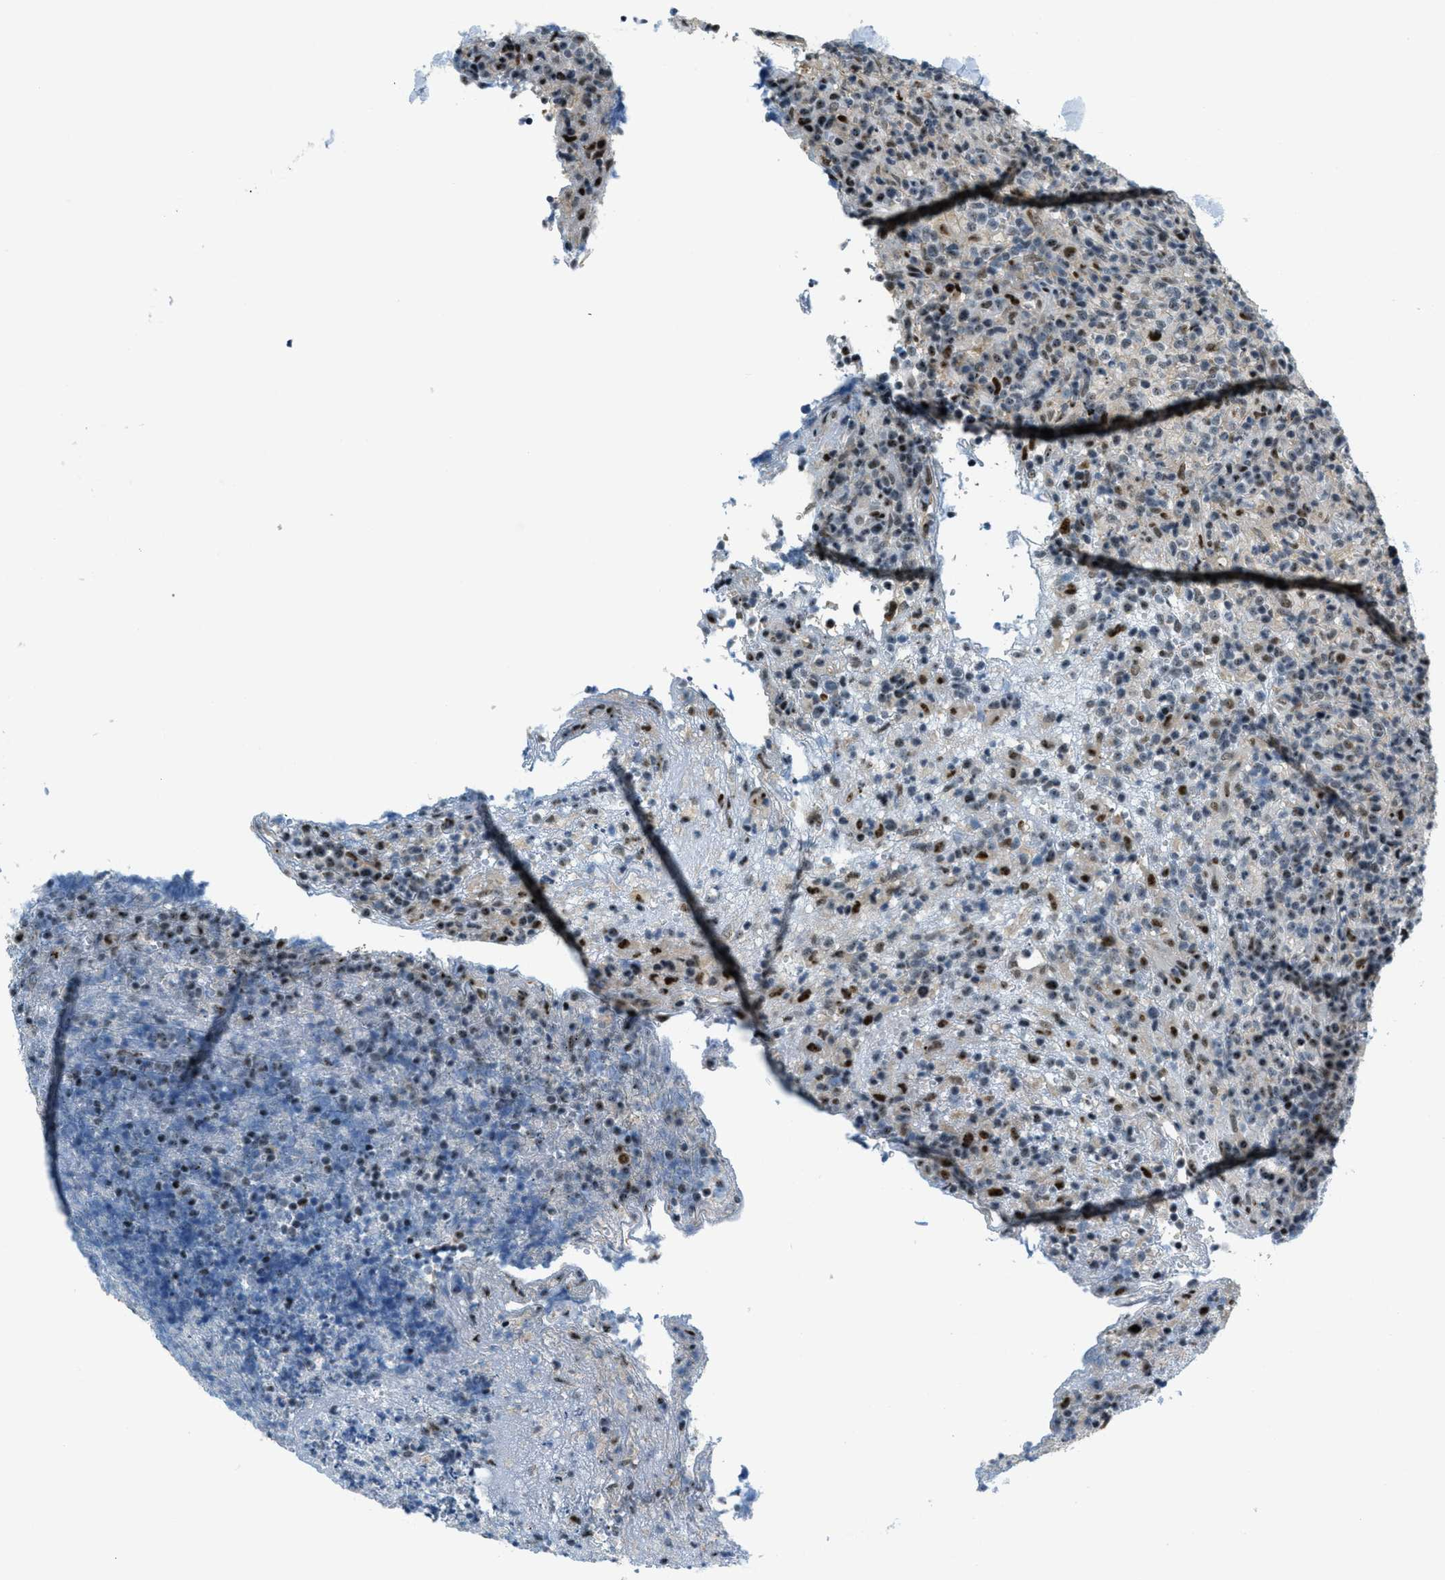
{"staining": {"intensity": "moderate", "quantity": "25%-75%", "location": "nuclear"}, "tissue": "lymphoma", "cell_type": "Tumor cells", "image_type": "cancer", "snomed": [{"axis": "morphology", "description": "Malignant lymphoma, non-Hodgkin's type, High grade"}, {"axis": "topography", "description": "Lymph node"}], "caption": "An immunohistochemistry histopathology image of tumor tissue is shown. Protein staining in brown shows moderate nuclear positivity in lymphoma within tumor cells.", "gene": "ZDHHC23", "patient": {"sex": "female", "age": 76}}